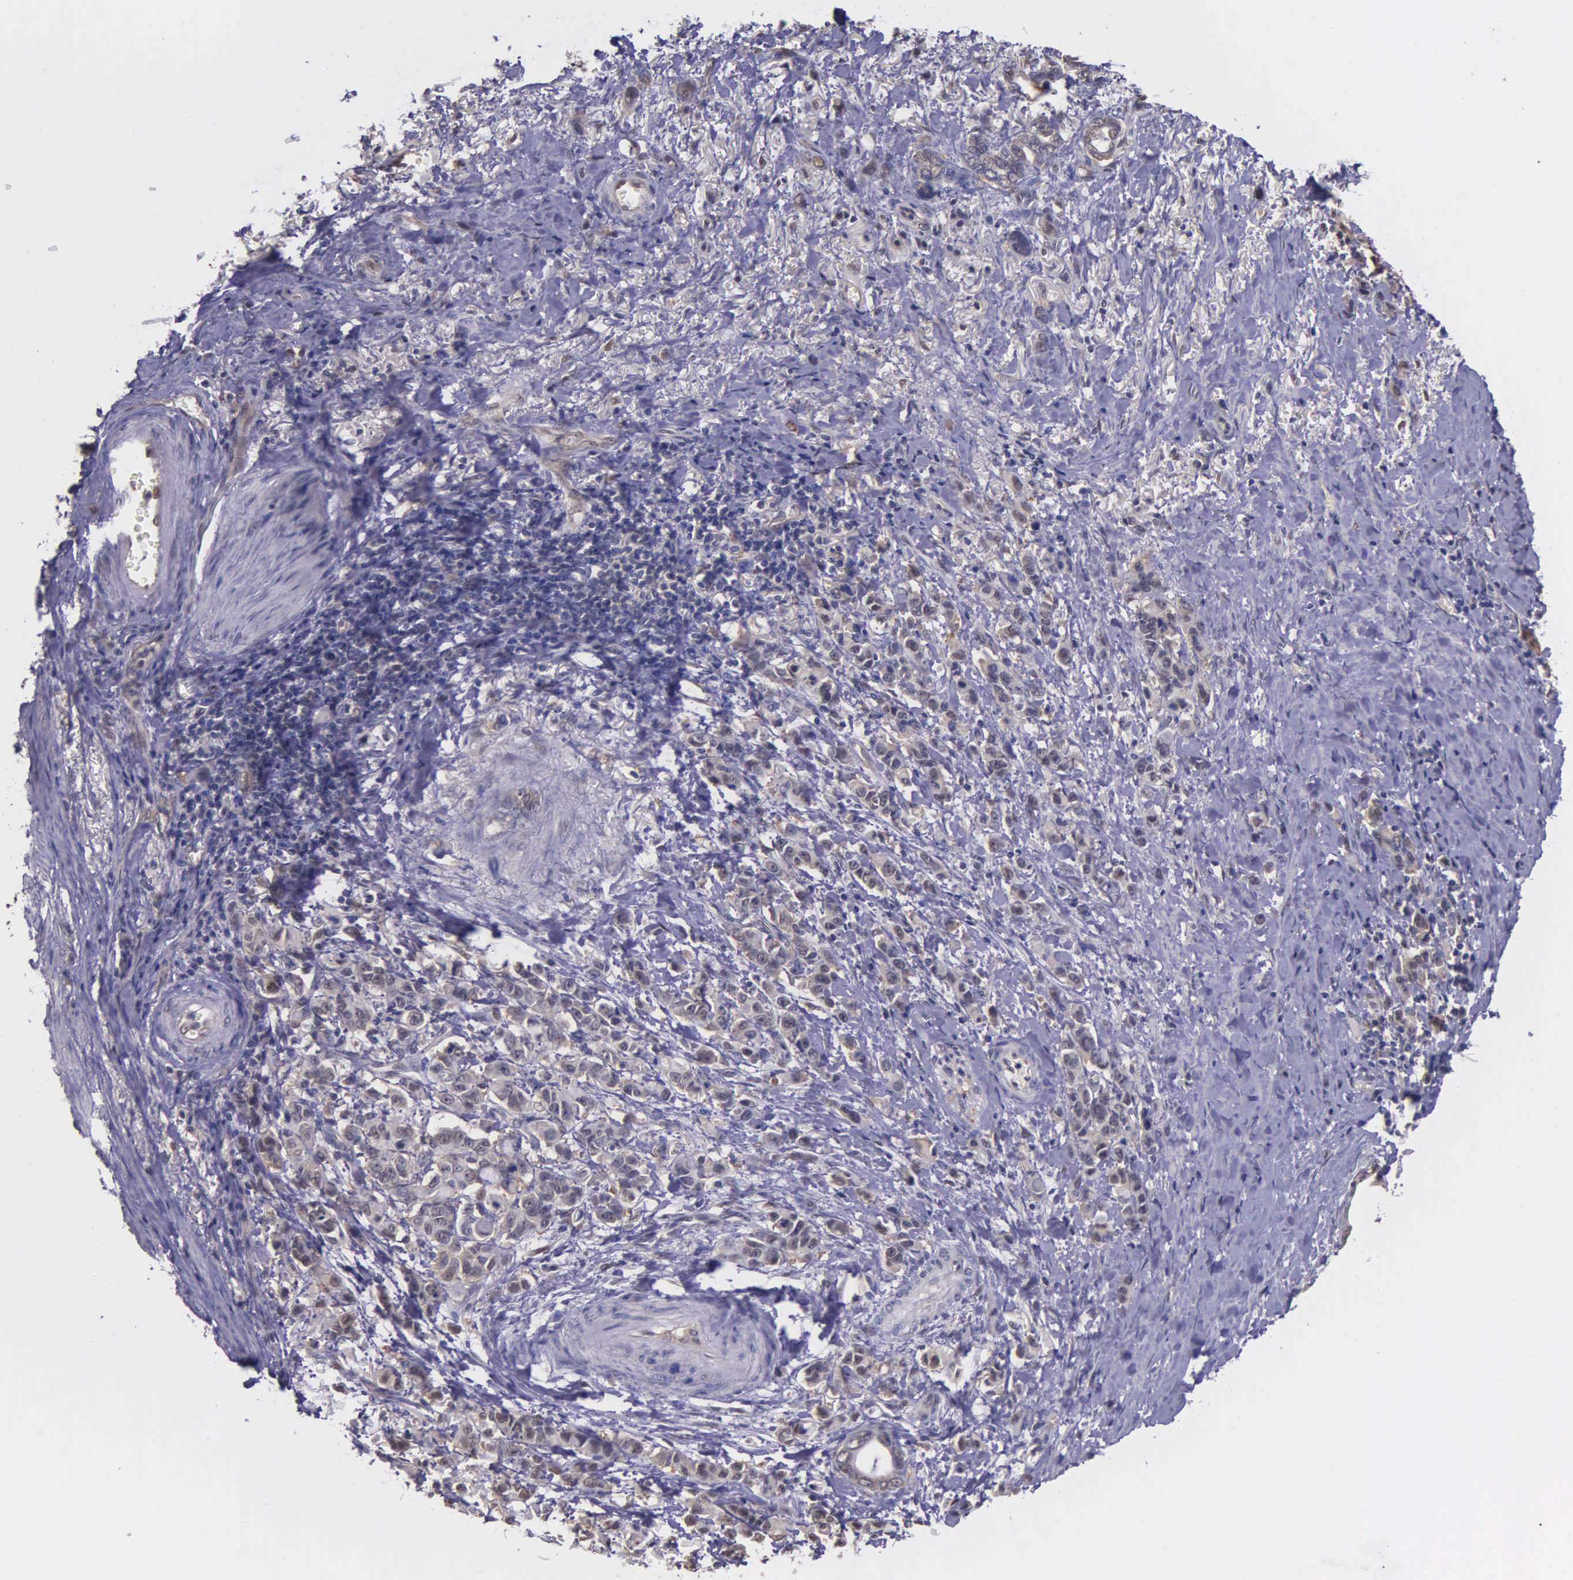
{"staining": {"intensity": "weak", "quantity": ">75%", "location": "cytoplasmic/membranous"}, "tissue": "stomach cancer", "cell_type": "Tumor cells", "image_type": "cancer", "snomed": [{"axis": "morphology", "description": "Adenocarcinoma, NOS"}, {"axis": "topography", "description": "Stomach"}], "caption": "Immunohistochemistry (DAB (3,3'-diaminobenzidine)) staining of stomach adenocarcinoma demonstrates weak cytoplasmic/membranous protein staining in approximately >75% of tumor cells. (DAB (3,3'-diaminobenzidine) IHC, brown staining for protein, blue staining for nuclei).", "gene": "PSMC1", "patient": {"sex": "male", "age": 78}}